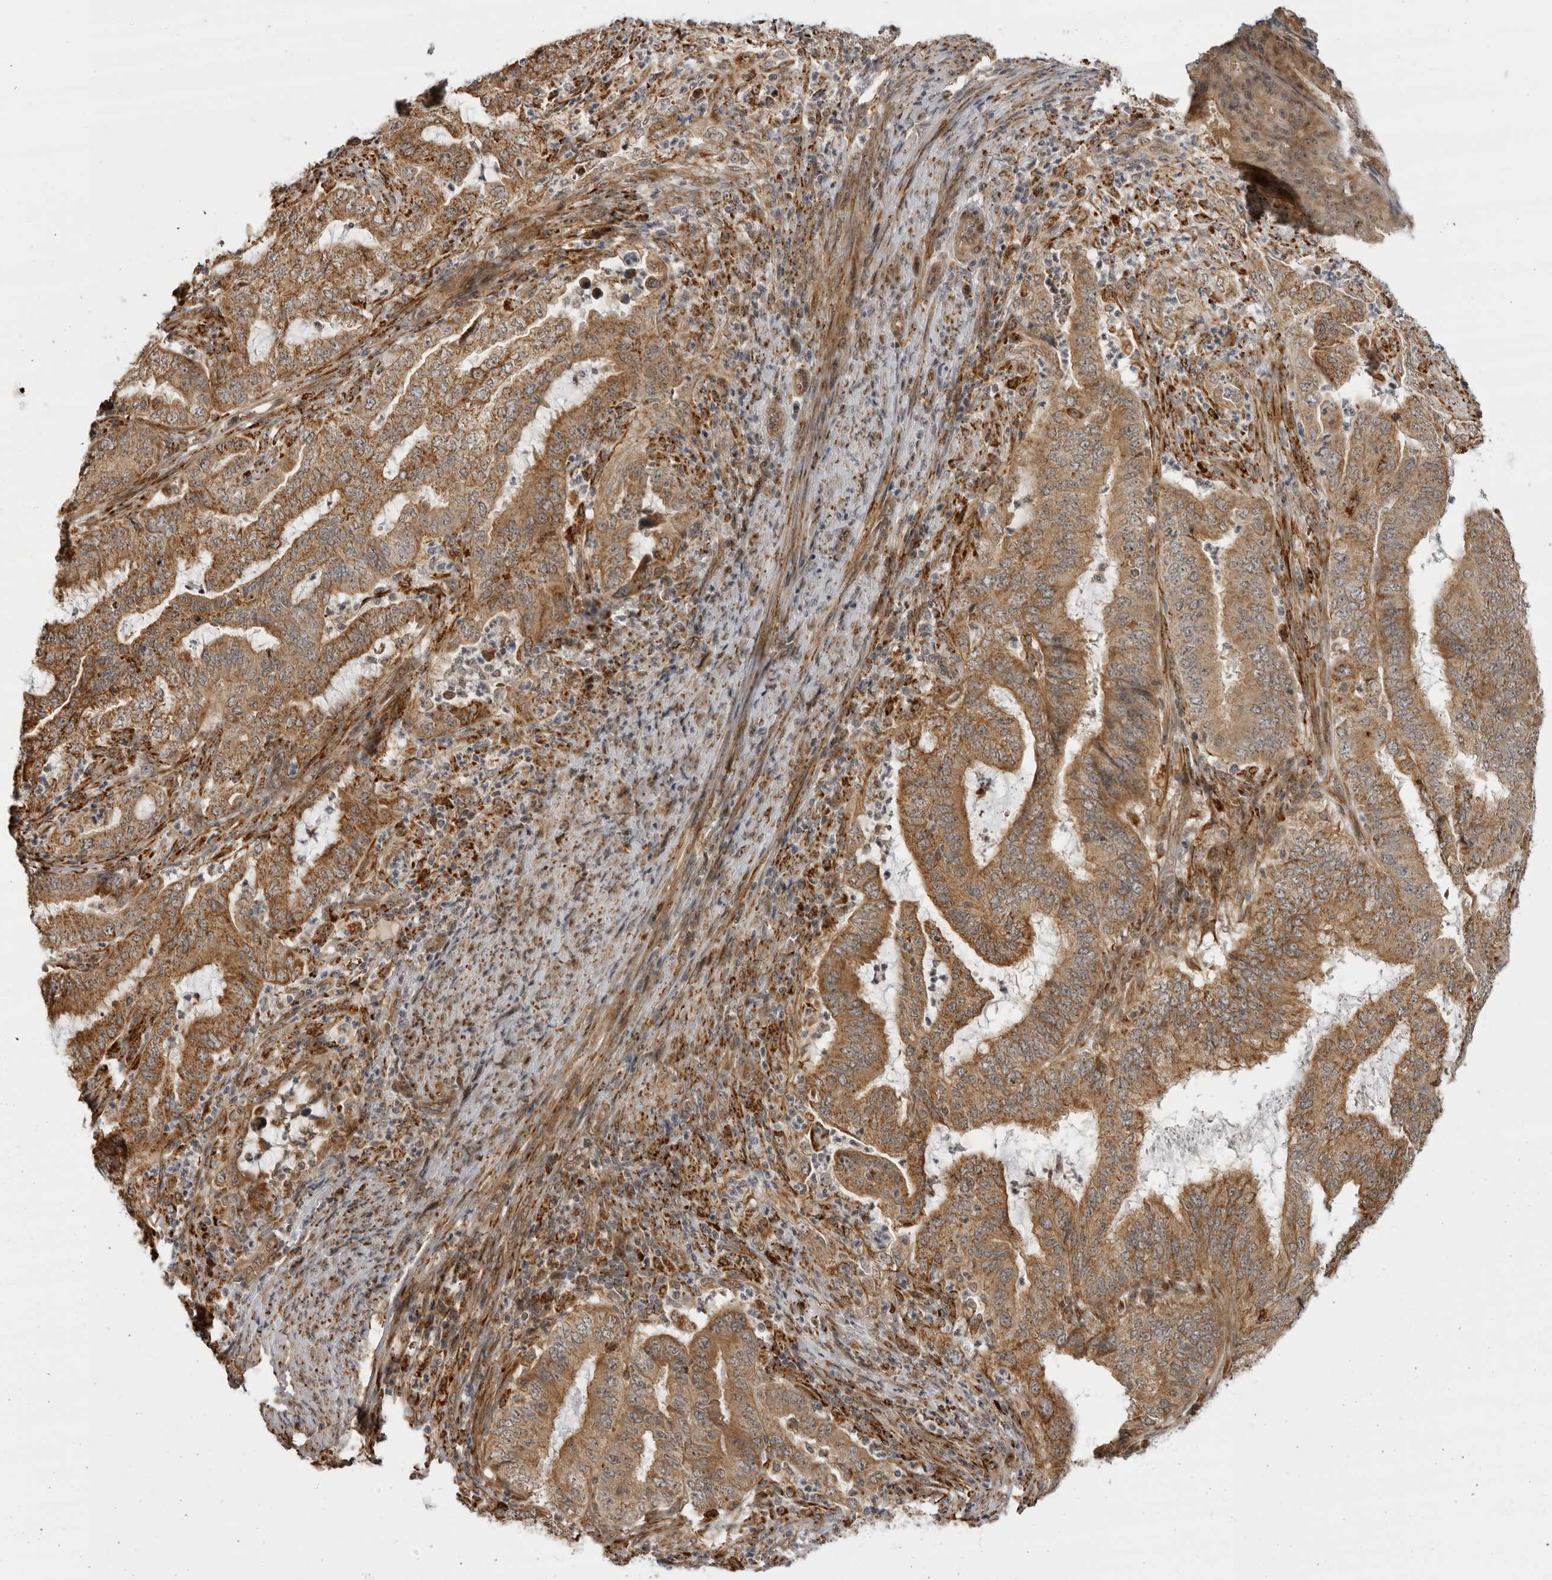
{"staining": {"intensity": "moderate", "quantity": ">75%", "location": "cytoplasmic/membranous"}, "tissue": "endometrial cancer", "cell_type": "Tumor cells", "image_type": "cancer", "snomed": [{"axis": "morphology", "description": "Adenocarcinoma, NOS"}, {"axis": "topography", "description": "Endometrium"}], "caption": "Moderate cytoplasmic/membranous protein positivity is present in about >75% of tumor cells in endometrial cancer (adenocarcinoma).", "gene": "DNAH14", "patient": {"sex": "female", "age": 51}}